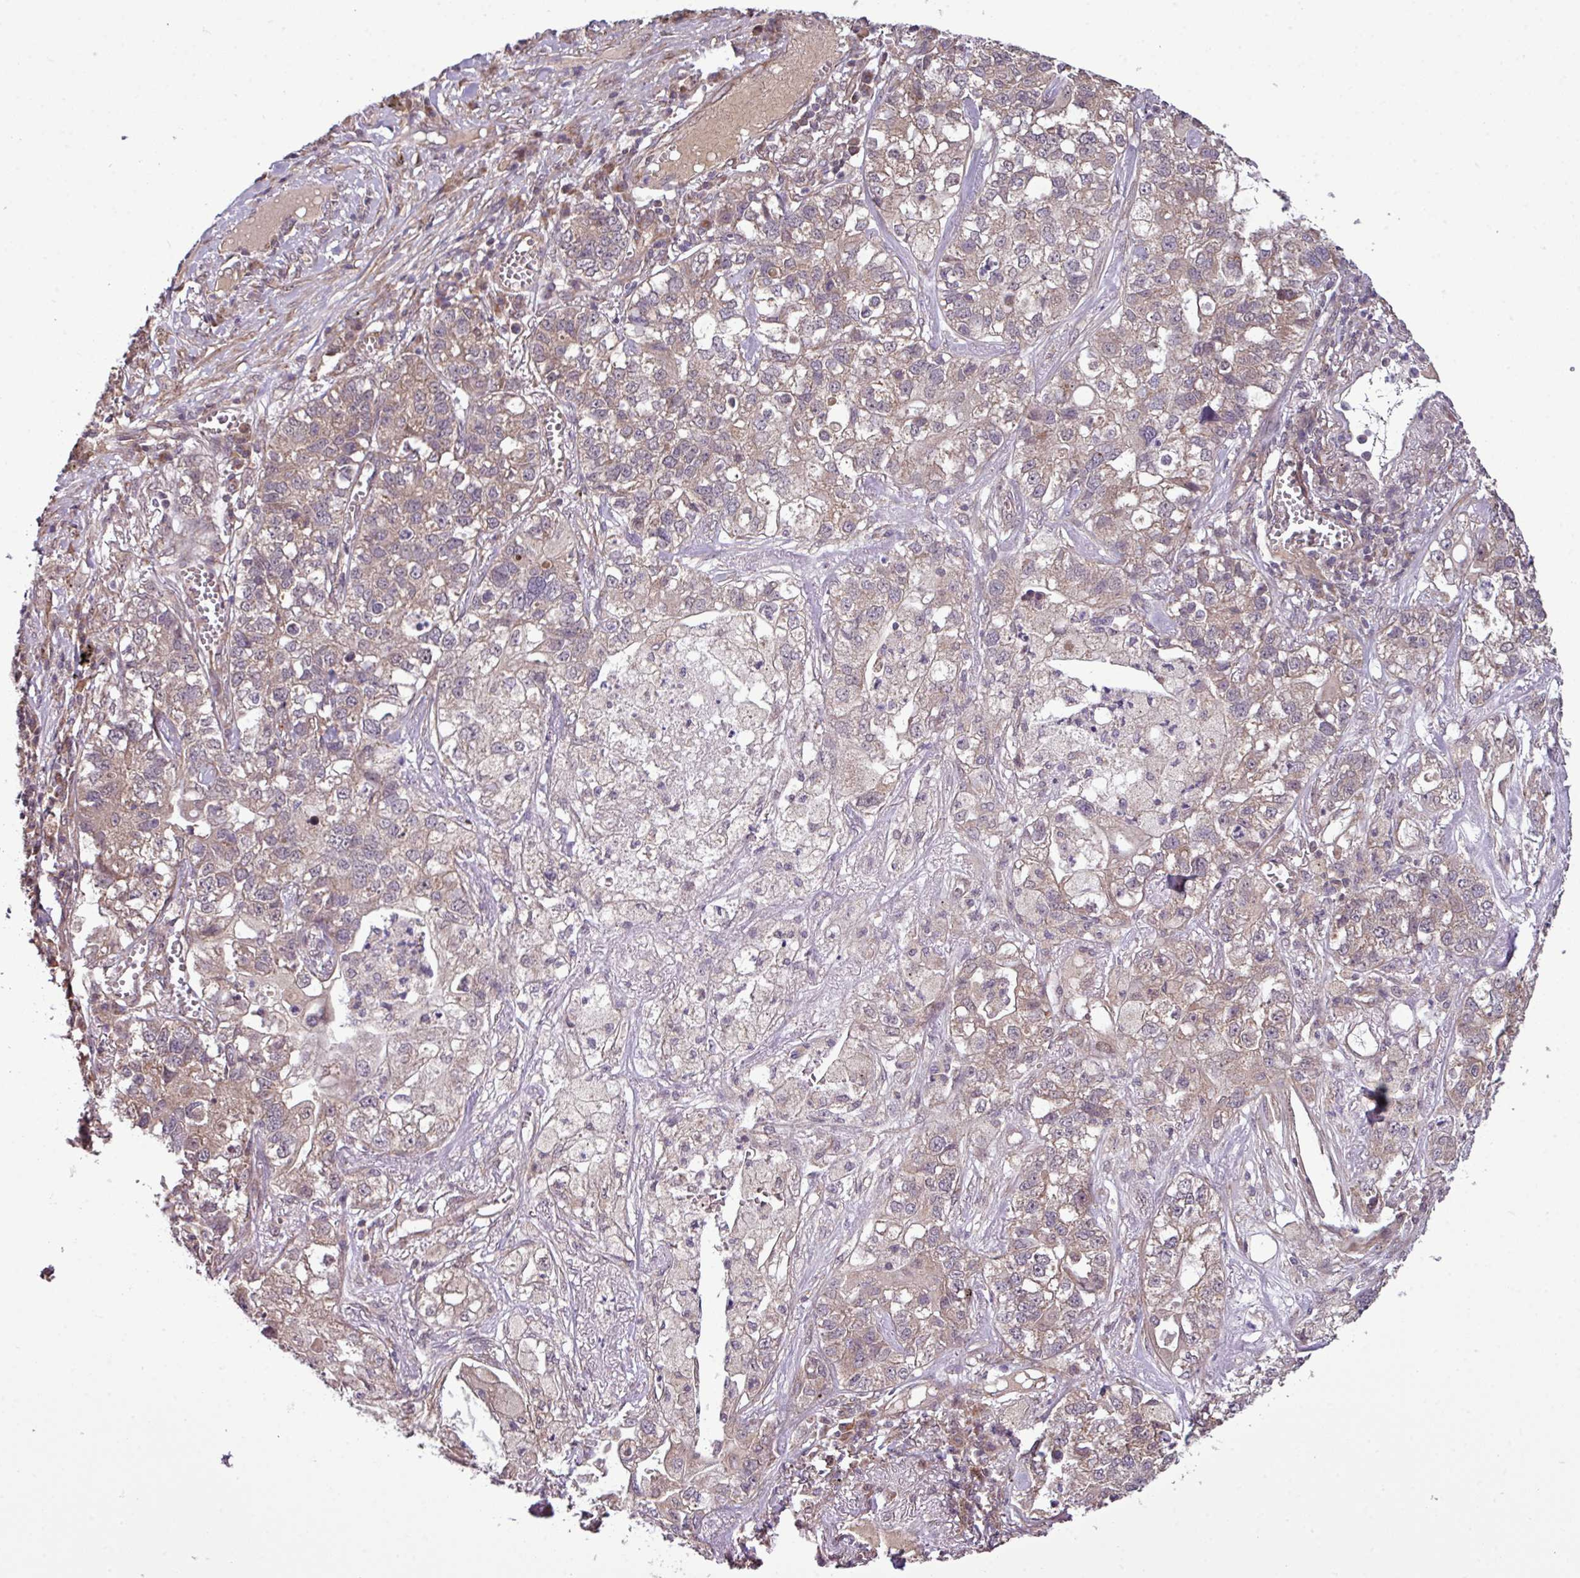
{"staining": {"intensity": "moderate", "quantity": "25%-75%", "location": "cytoplasmic/membranous"}, "tissue": "lung cancer", "cell_type": "Tumor cells", "image_type": "cancer", "snomed": [{"axis": "morphology", "description": "Adenocarcinoma, NOS"}, {"axis": "topography", "description": "Lung"}], "caption": "This image exhibits immunohistochemistry staining of lung cancer, with medium moderate cytoplasmic/membranous expression in about 25%-75% of tumor cells.", "gene": "XIAP", "patient": {"sex": "male", "age": 49}}